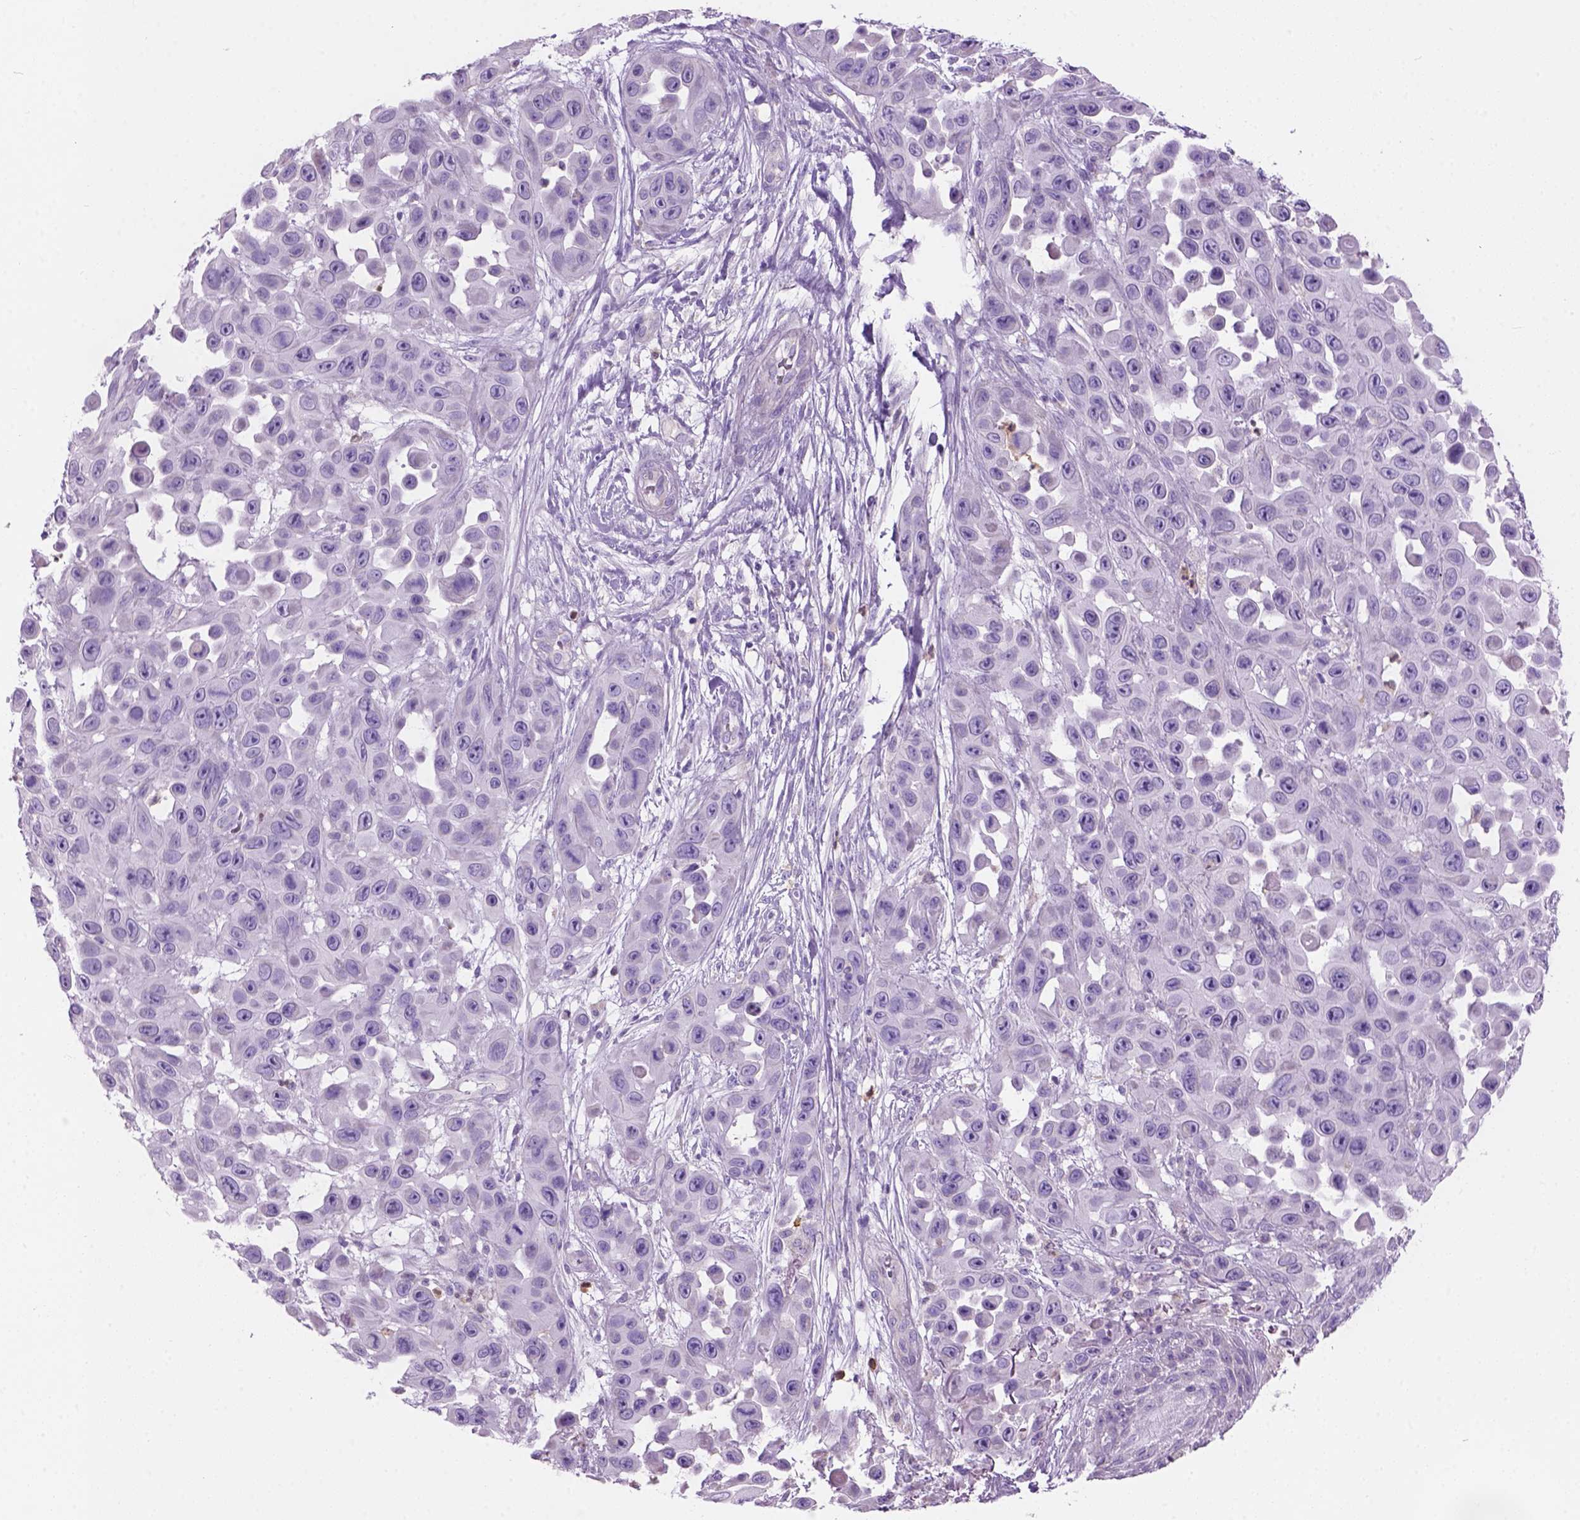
{"staining": {"intensity": "negative", "quantity": "none", "location": "none"}, "tissue": "skin cancer", "cell_type": "Tumor cells", "image_type": "cancer", "snomed": [{"axis": "morphology", "description": "Squamous cell carcinoma, NOS"}, {"axis": "topography", "description": "Skin"}], "caption": "A photomicrograph of human squamous cell carcinoma (skin) is negative for staining in tumor cells.", "gene": "CD84", "patient": {"sex": "male", "age": 81}}